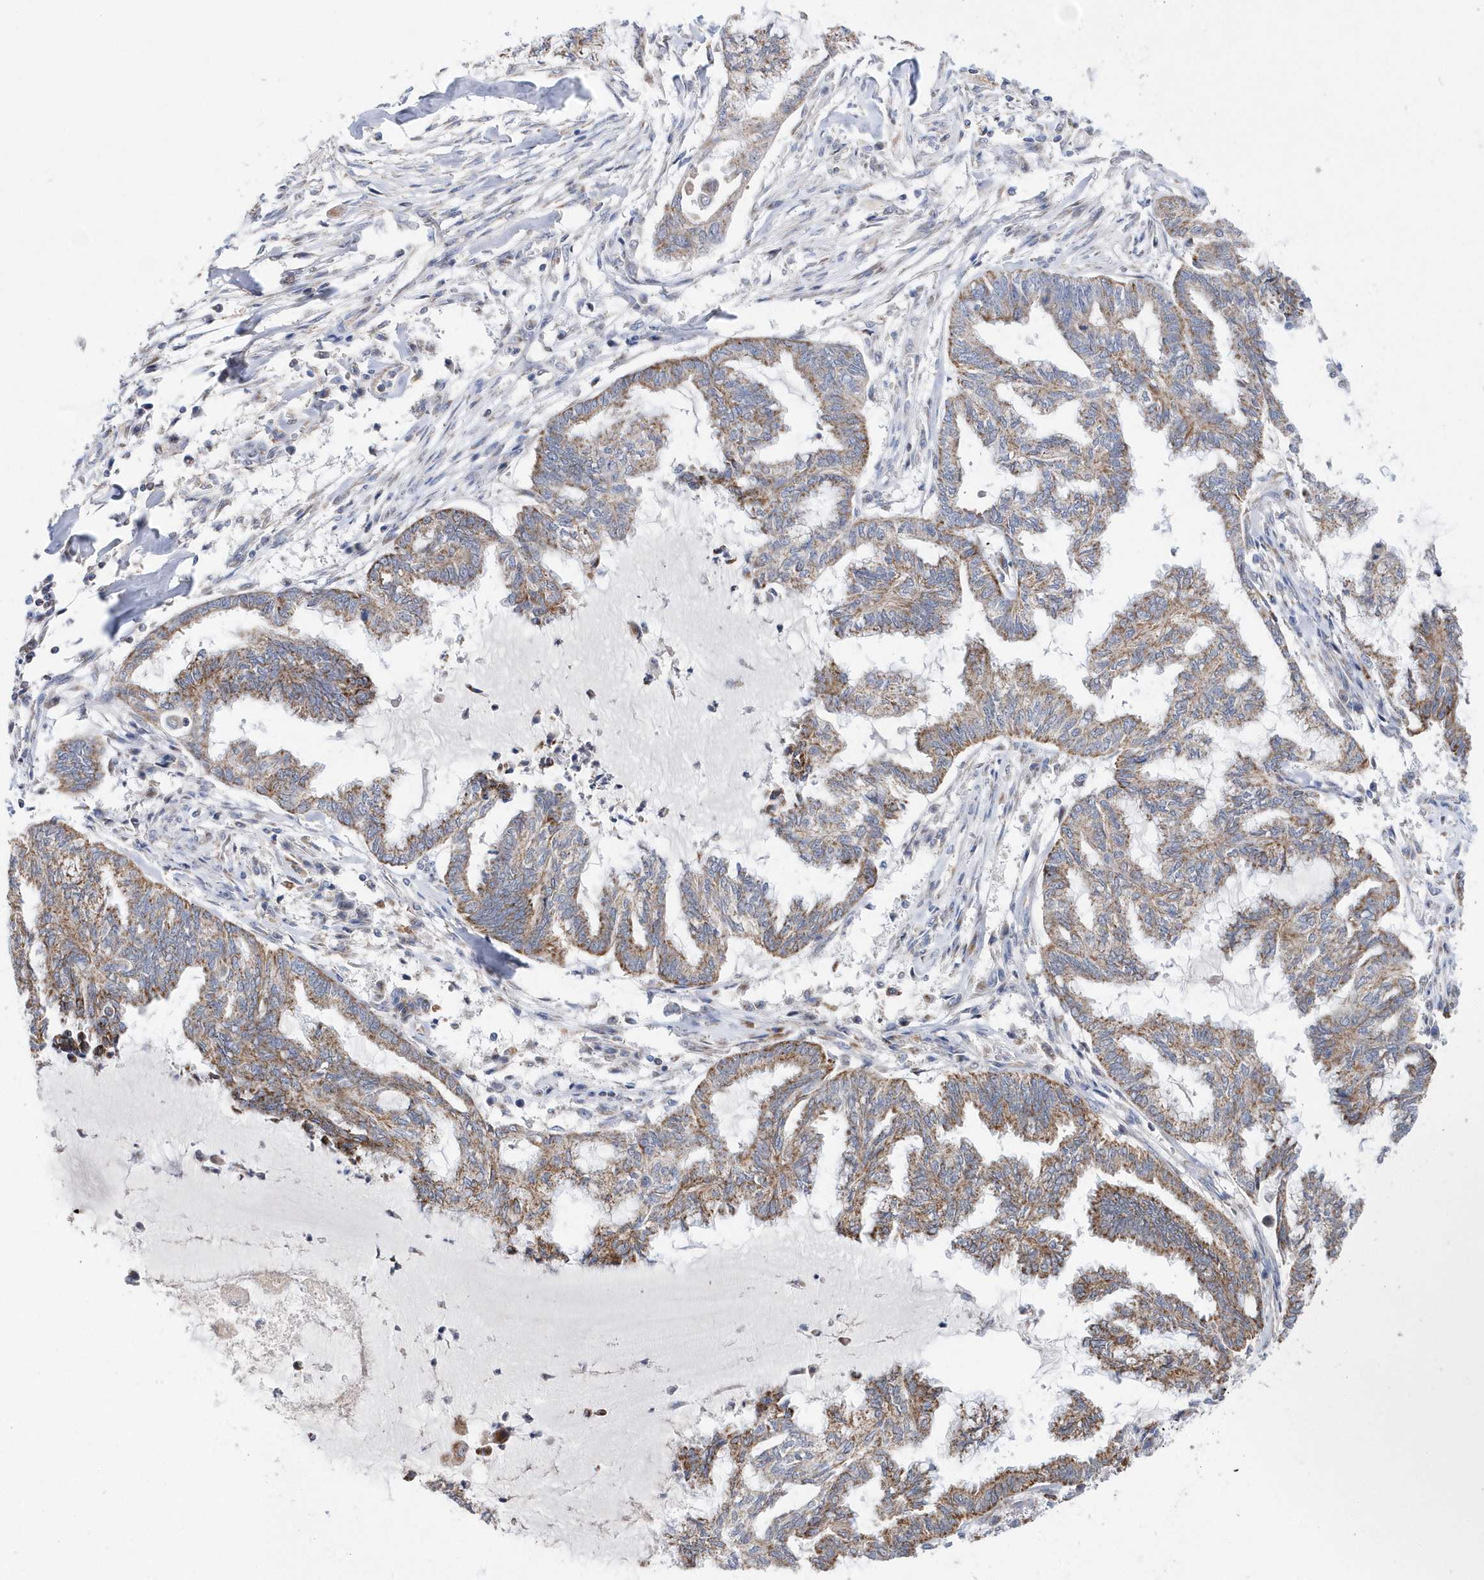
{"staining": {"intensity": "moderate", "quantity": ">75%", "location": "cytoplasmic/membranous"}, "tissue": "endometrial cancer", "cell_type": "Tumor cells", "image_type": "cancer", "snomed": [{"axis": "morphology", "description": "Adenocarcinoma, NOS"}, {"axis": "topography", "description": "Endometrium"}], "caption": "Protein staining of endometrial cancer (adenocarcinoma) tissue shows moderate cytoplasmic/membranous expression in approximately >75% of tumor cells.", "gene": "SPATA5", "patient": {"sex": "female", "age": 86}}